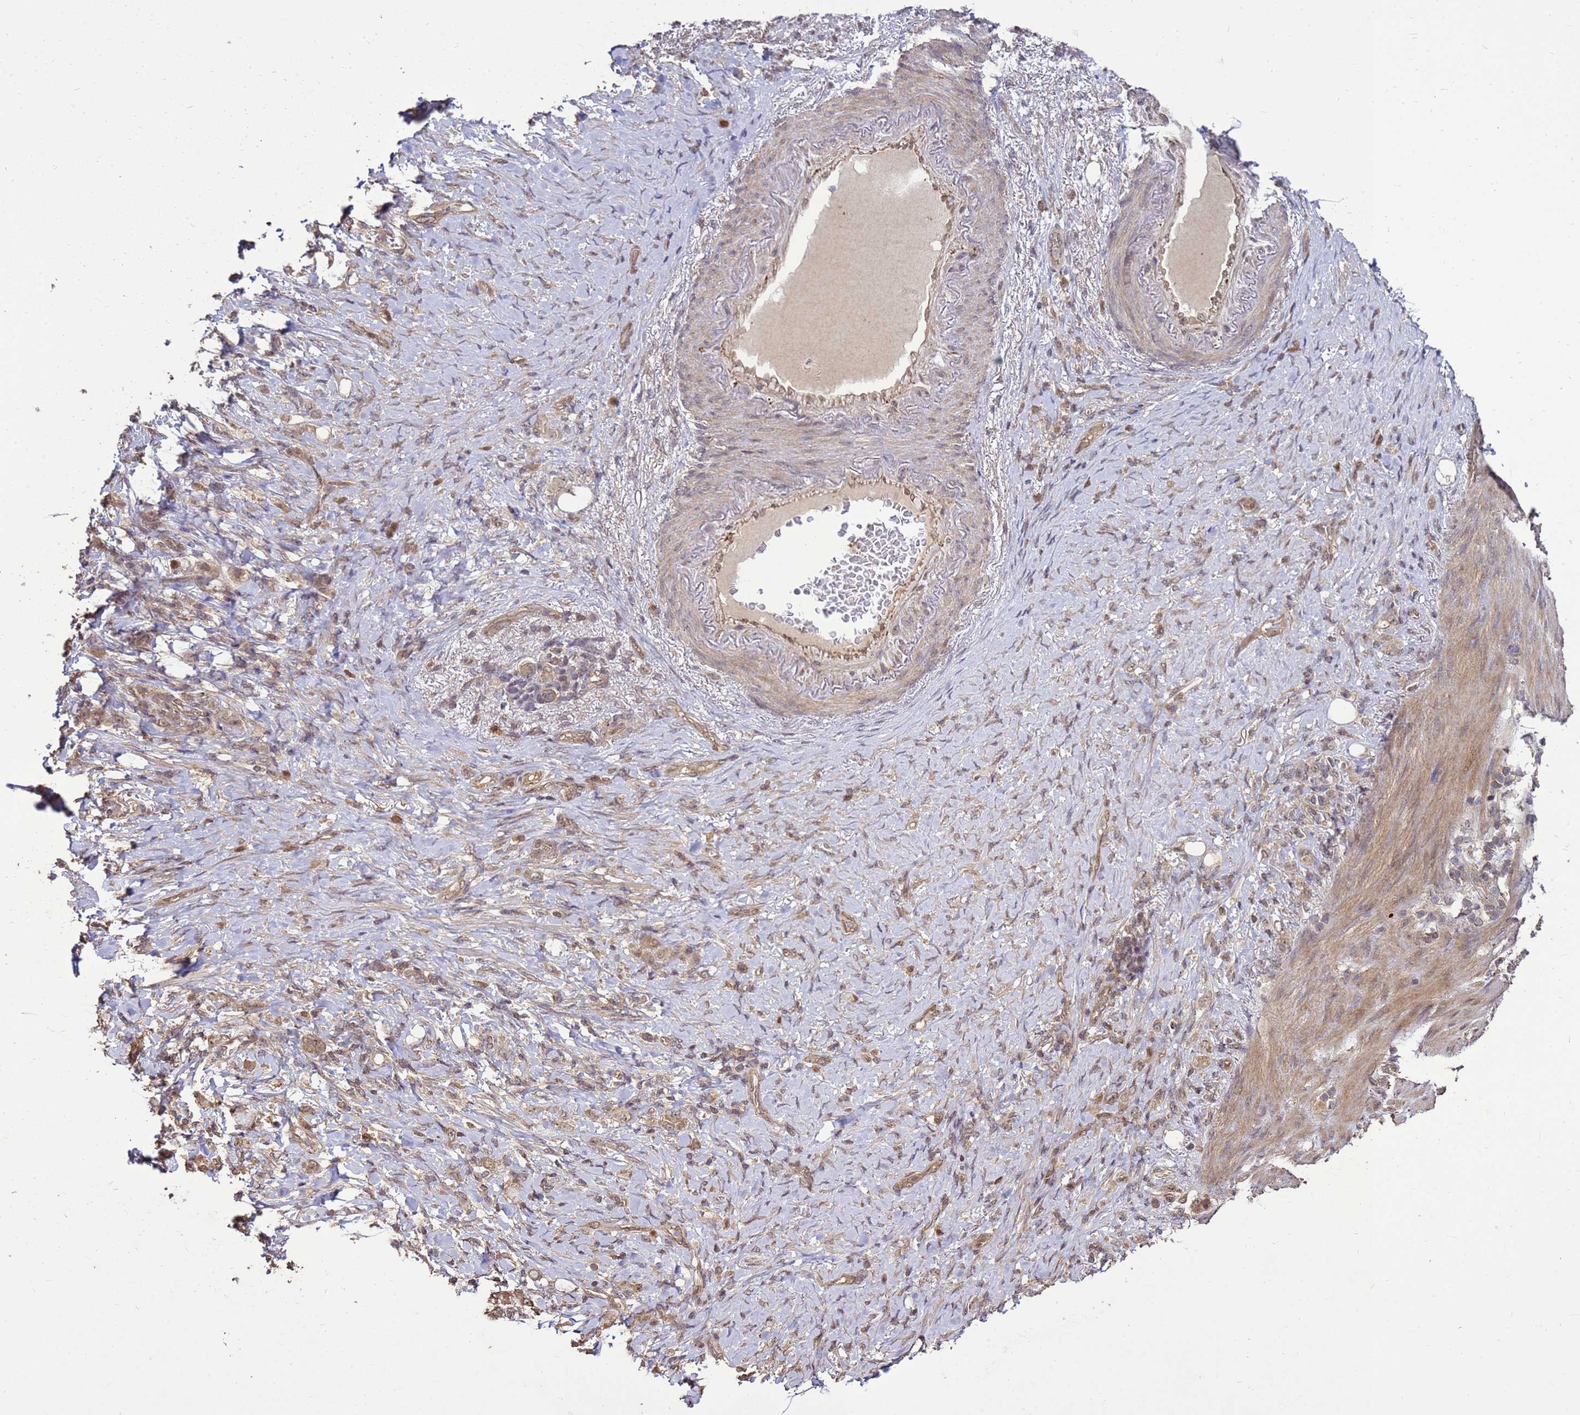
{"staining": {"intensity": "weak", "quantity": ">75%", "location": "cytoplasmic/membranous,nuclear"}, "tissue": "stomach cancer", "cell_type": "Tumor cells", "image_type": "cancer", "snomed": [{"axis": "morphology", "description": "Adenocarcinoma, NOS"}, {"axis": "topography", "description": "Stomach"}], "caption": "Immunohistochemistry image of human stomach cancer (adenocarcinoma) stained for a protein (brown), which displays low levels of weak cytoplasmic/membranous and nuclear expression in approximately >75% of tumor cells.", "gene": "CRBN", "patient": {"sex": "female", "age": 79}}